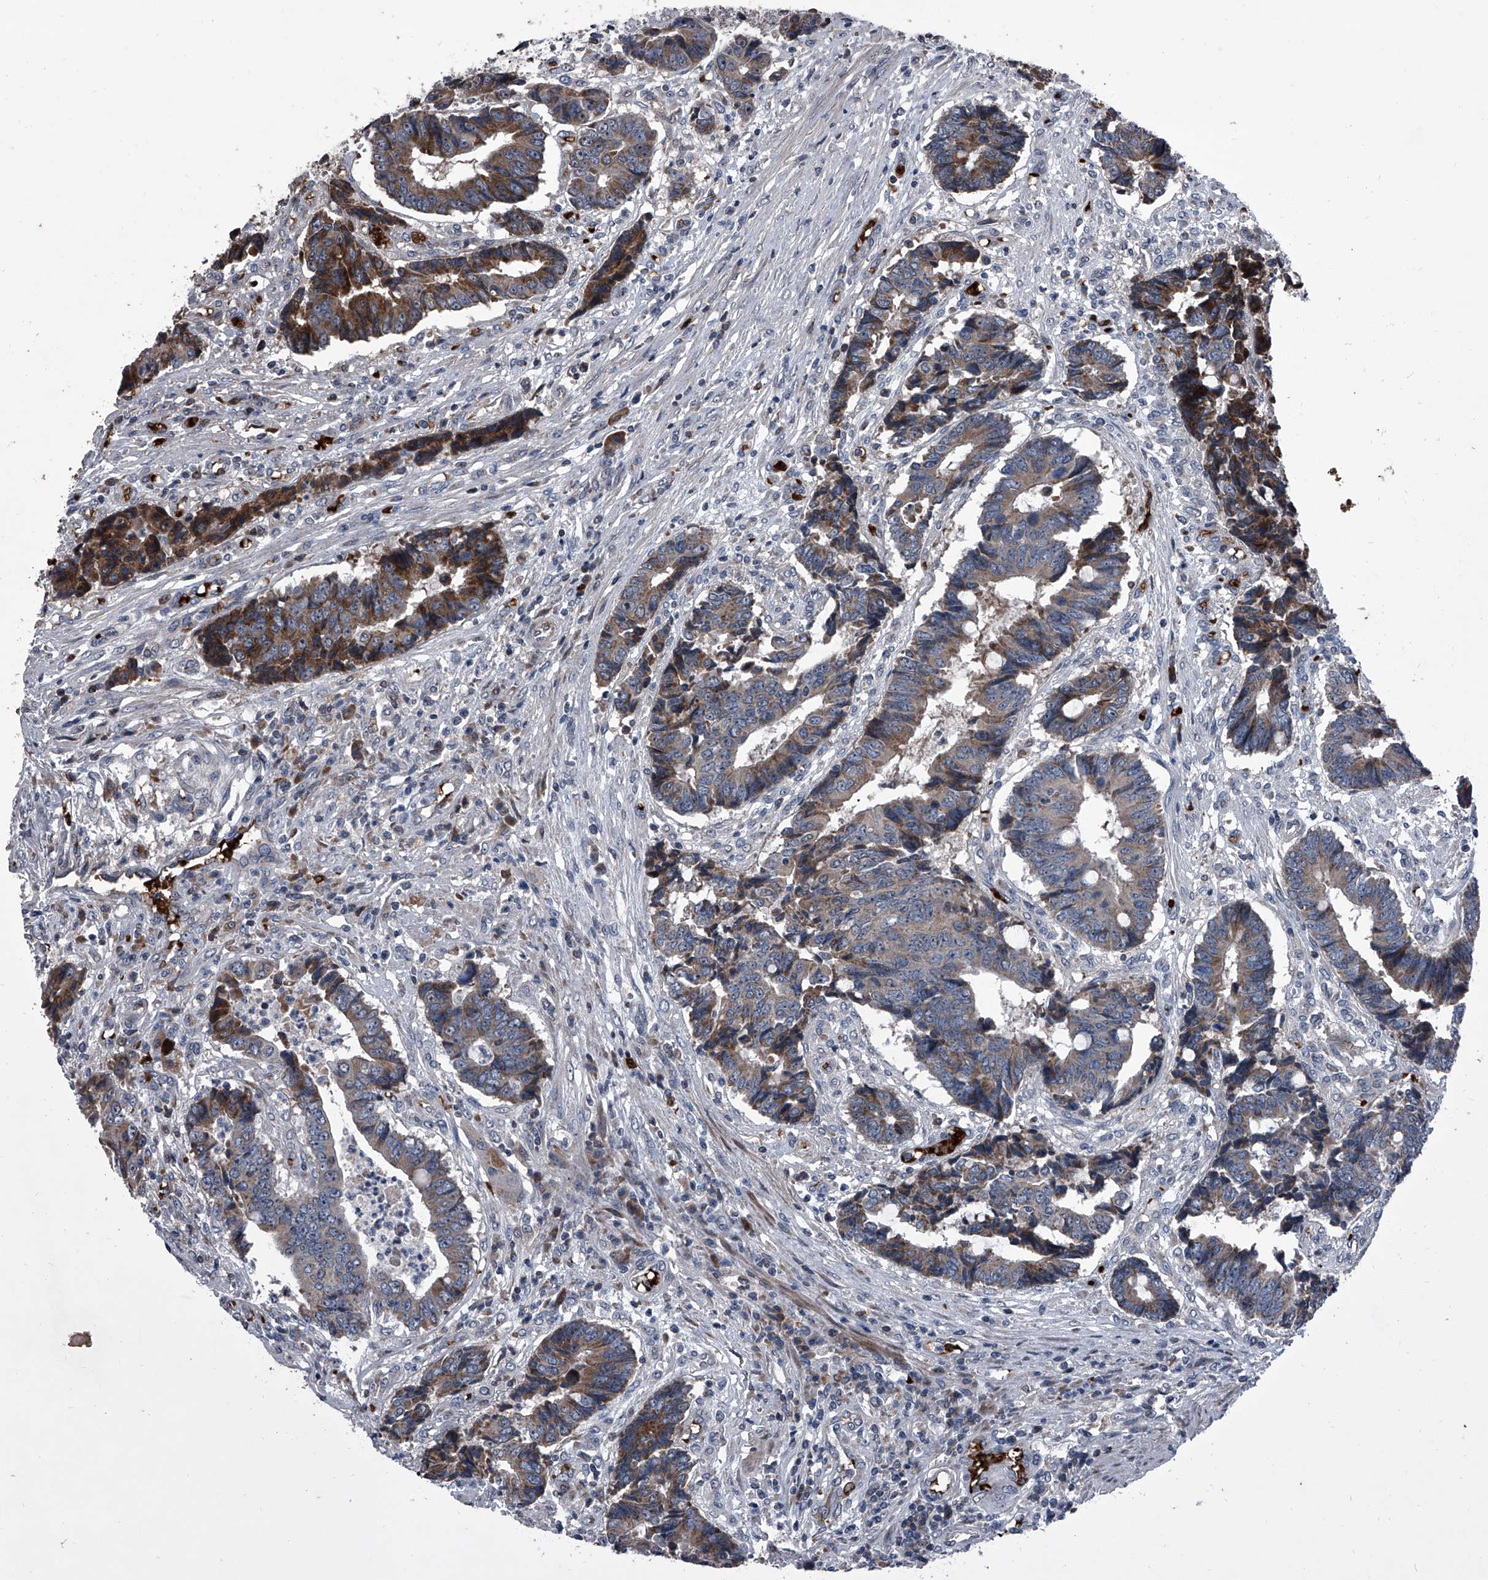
{"staining": {"intensity": "moderate", "quantity": "<25%", "location": "cytoplasmic/membranous"}, "tissue": "colorectal cancer", "cell_type": "Tumor cells", "image_type": "cancer", "snomed": [{"axis": "morphology", "description": "Adenocarcinoma, NOS"}, {"axis": "topography", "description": "Rectum"}], "caption": "This histopathology image displays immunohistochemistry staining of human colorectal cancer, with low moderate cytoplasmic/membranous staining in about <25% of tumor cells.", "gene": "CEP85L", "patient": {"sex": "male", "age": 84}}